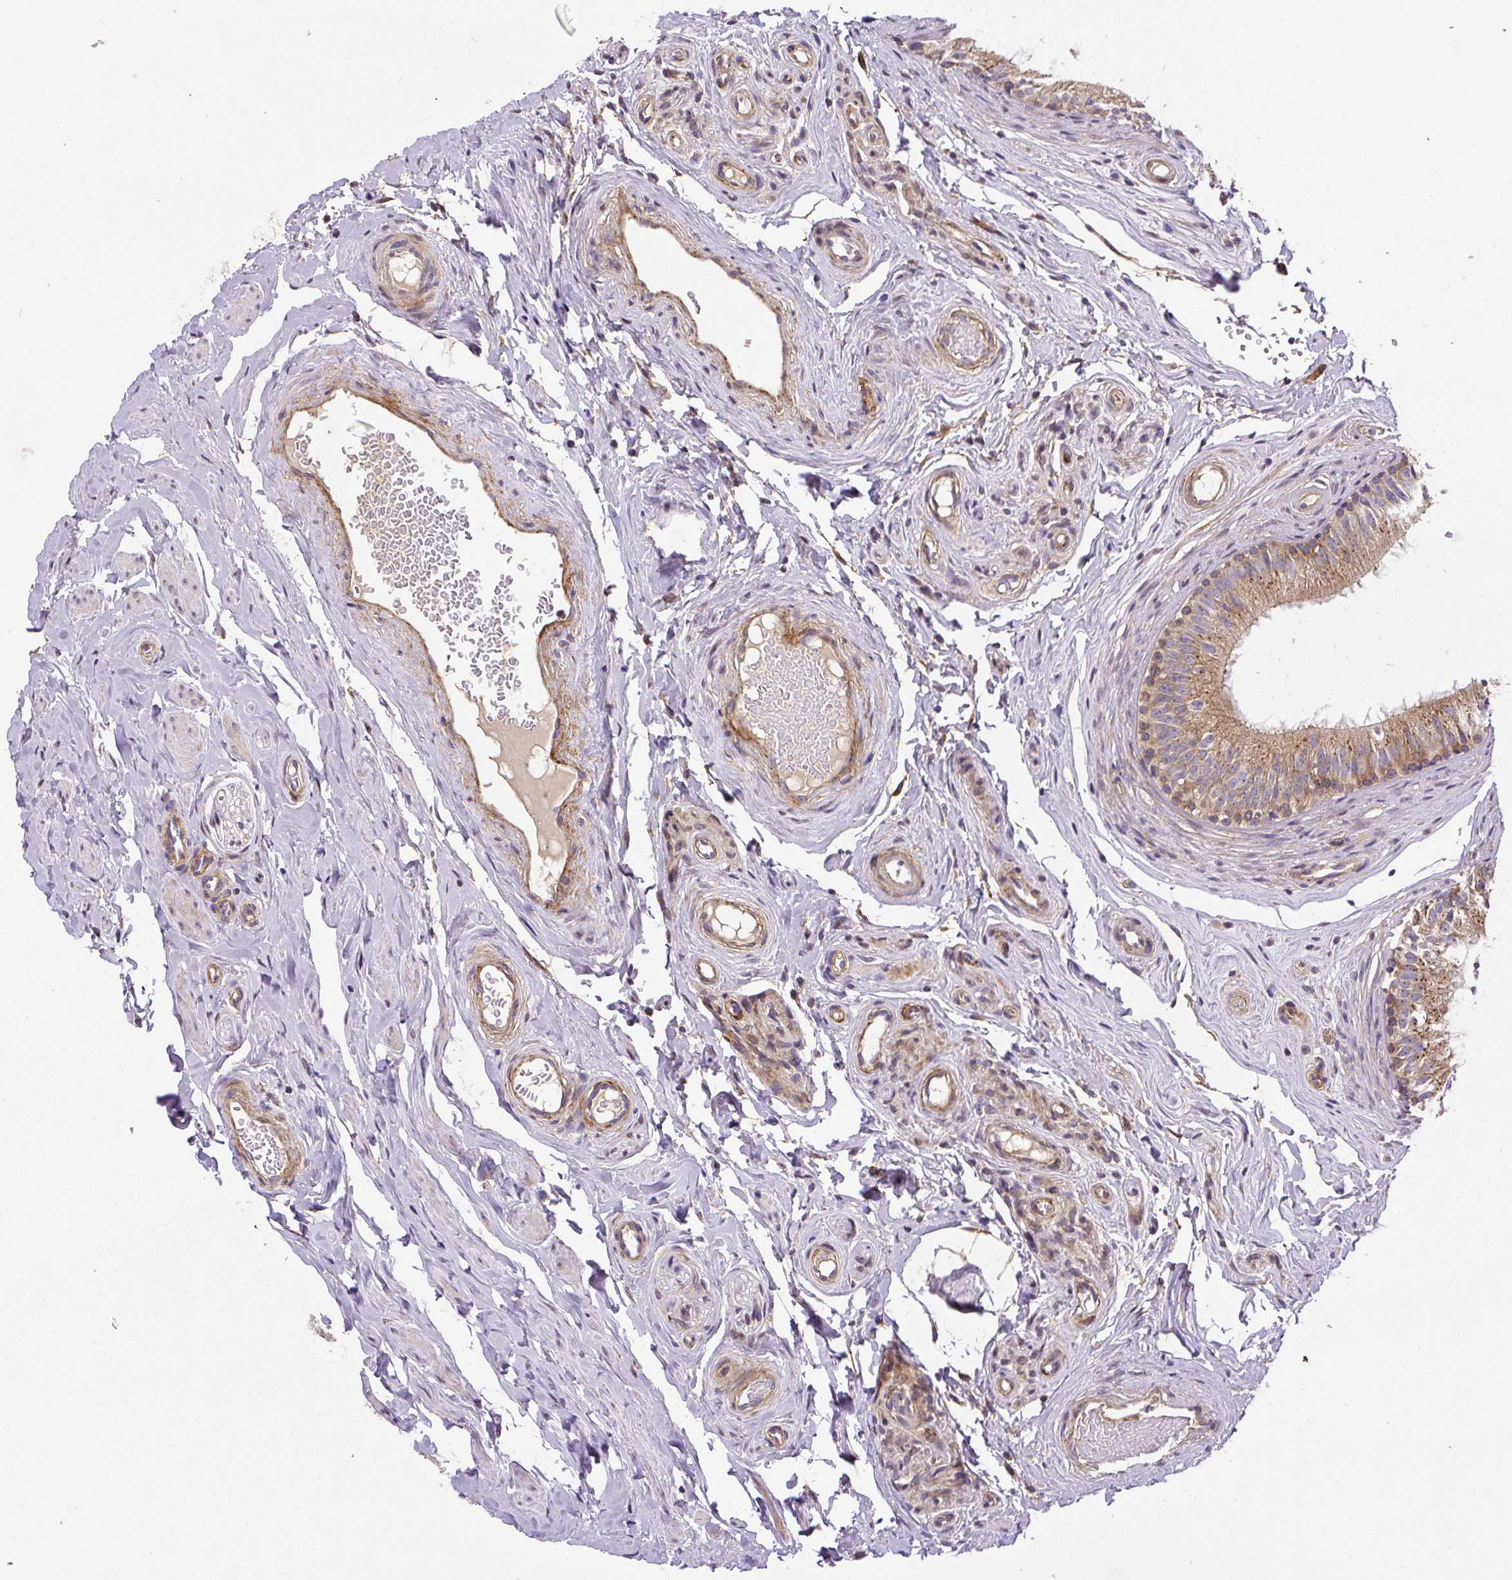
{"staining": {"intensity": "moderate", "quantity": ">75%", "location": "cytoplasmic/membranous"}, "tissue": "epididymis", "cell_type": "Glandular cells", "image_type": "normal", "snomed": [{"axis": "morphology", "description": "Normal tissue, NOS"}, {"axis": "morphology", "description": "Seminoma, NOS"}, {"axis": "topography", "description": "Testis"}, {"axis": "topography", "description": "Epididymis"}], "caption": "Epididymis stained with DAB (3,3'-diaminobenzidine) IHC exhibits medium levels of moderate cytoplasmic/membranous staining in about >75% of glandular cells.", "gene": "RNF170", "patient": {"sex": "male", "age": 45}}